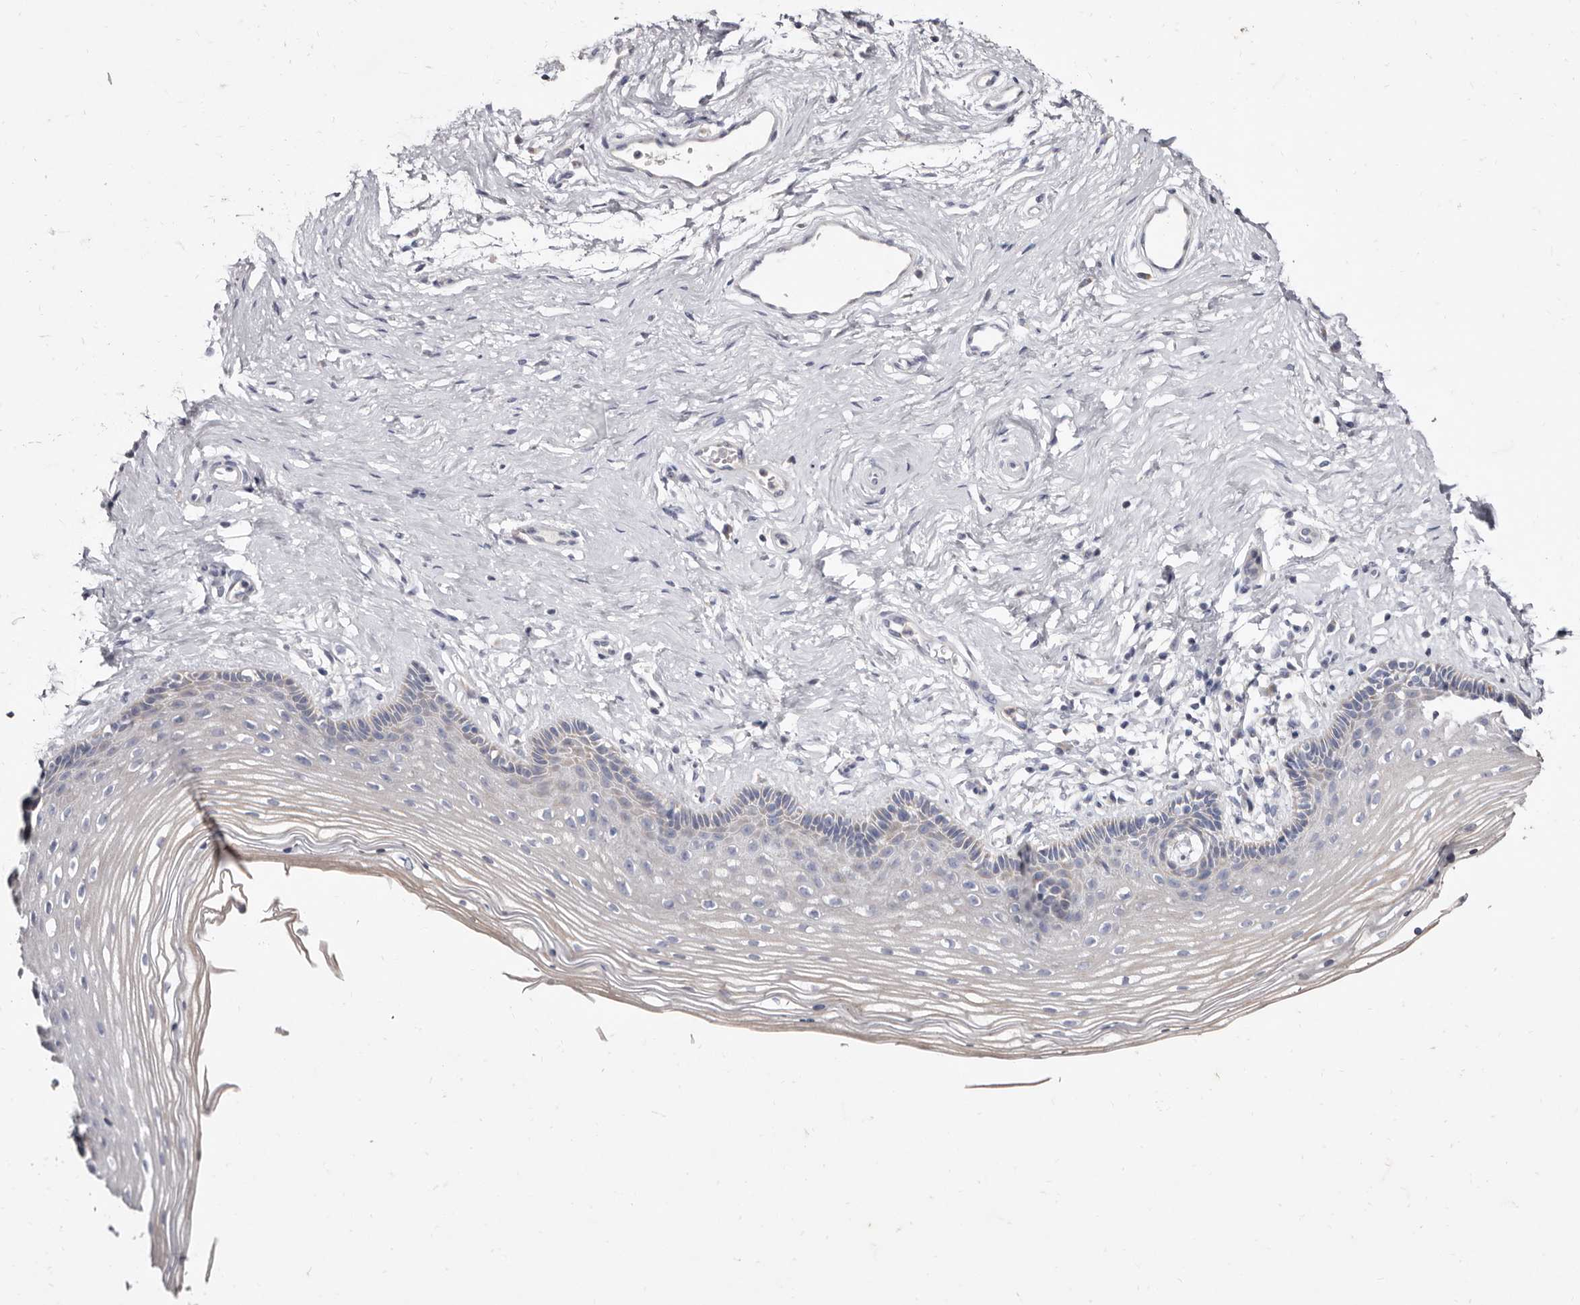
{"staining": {"intensity": "negative", "quantity": "none", "location": "none"}, "tissue": "vagina", "cell_type": "Squamous epithelial cells", "image_type": "normal", "snomed": [{"axis": "morphology", "description": "Normal tissue, NOS"}, {"axis": "topography", "description": "Vagina"}], "caption": "DAB immunohistochemical staining of unremarkable vagina displays no significant expression in squamous epithelial cells.", "gene": "CYP2E1", "patient": {"sex": "female", "age": 46}}